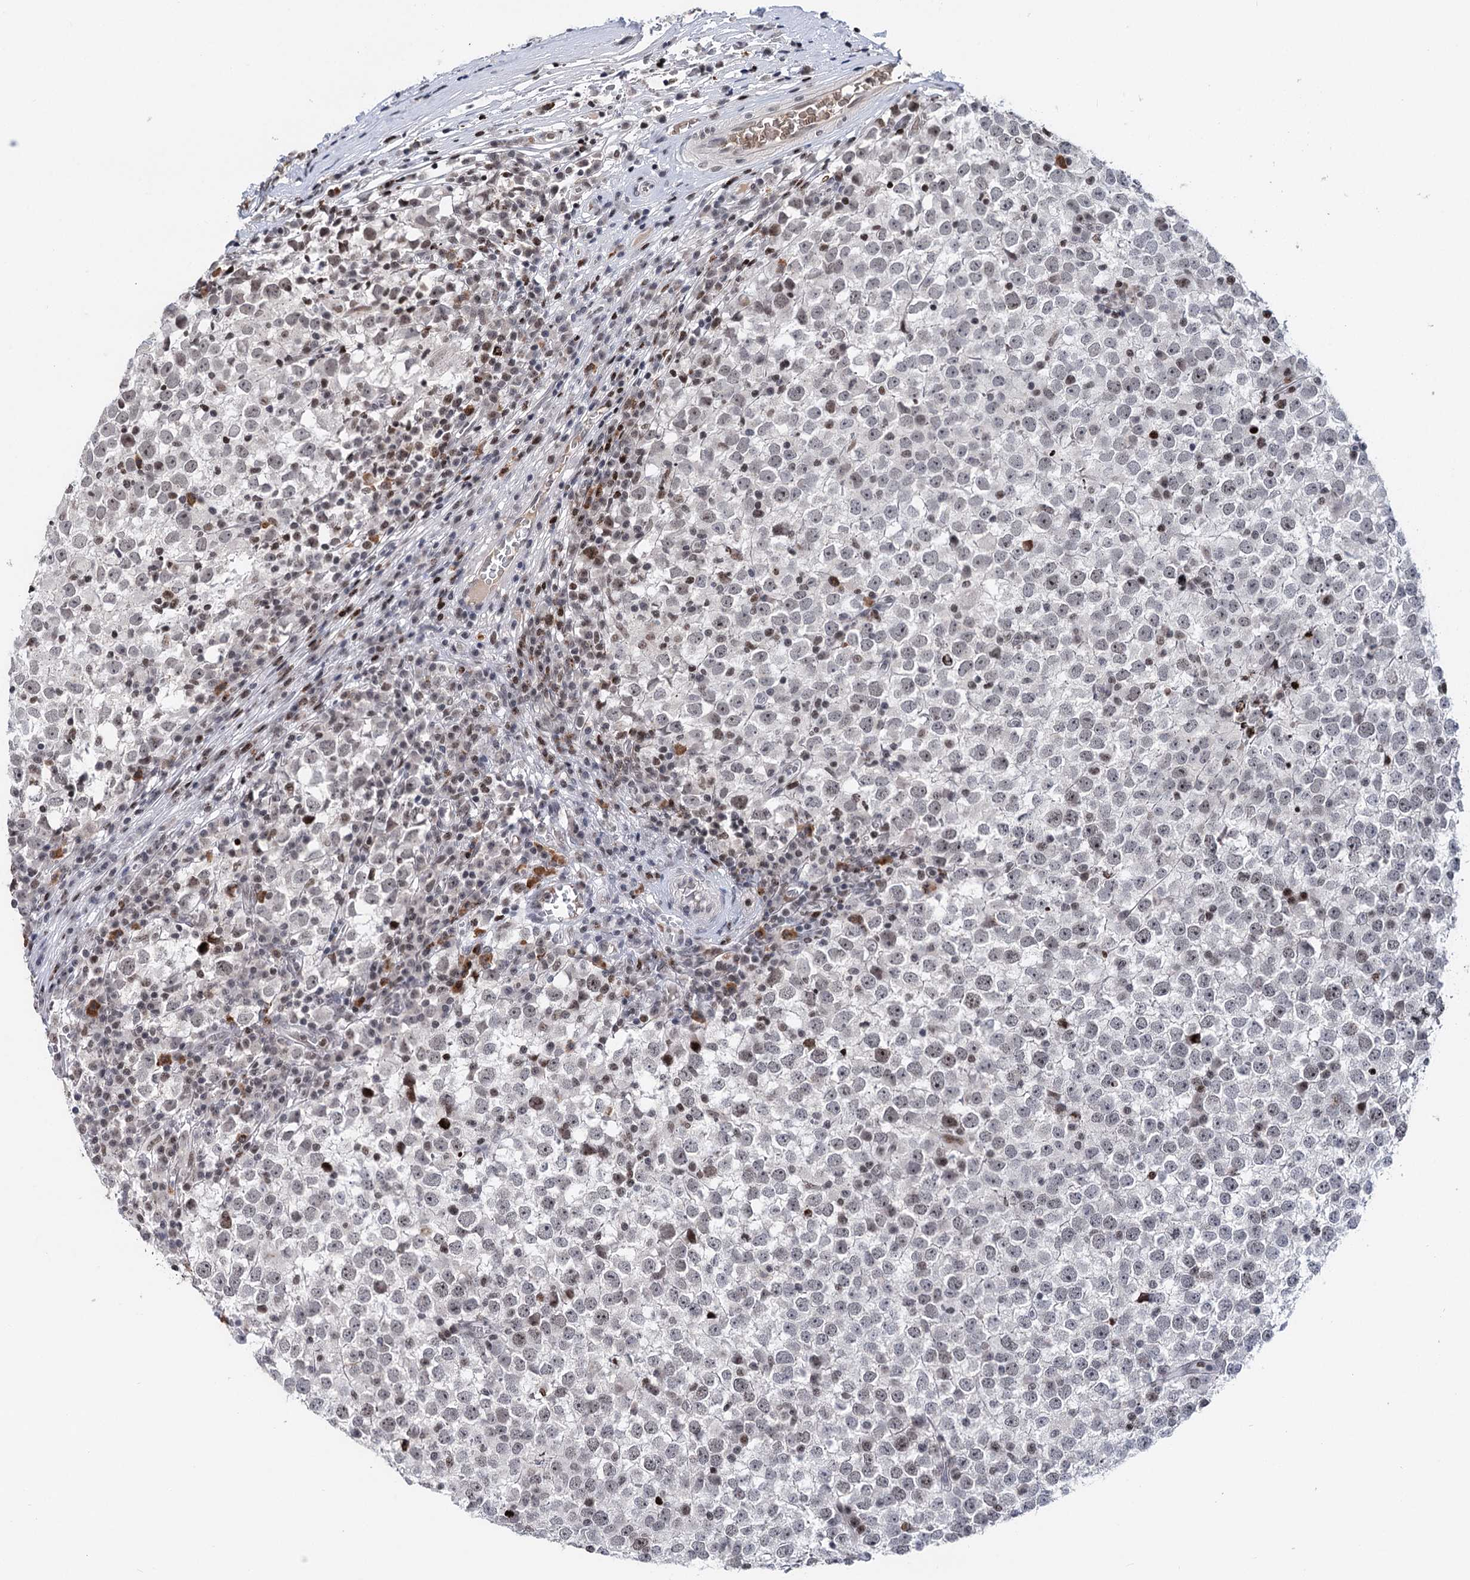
{"staining": {"intensity": "negative", "quantity": "none", "location": "none"}, "tissue": "testis cancer", "cell_type": "Tumor cells", "image_type": "cancer", "snomed": [{"axis": "morphology", "description": "Seminoma, NOS"}, {"axis": "topography", "description": "Testis"}], "caption": "Tumor cells are negative for brown protein staining in seminoma (testis).", "gene": "ZCCHC10", "patient": {"sex": "male", "age": 65}}